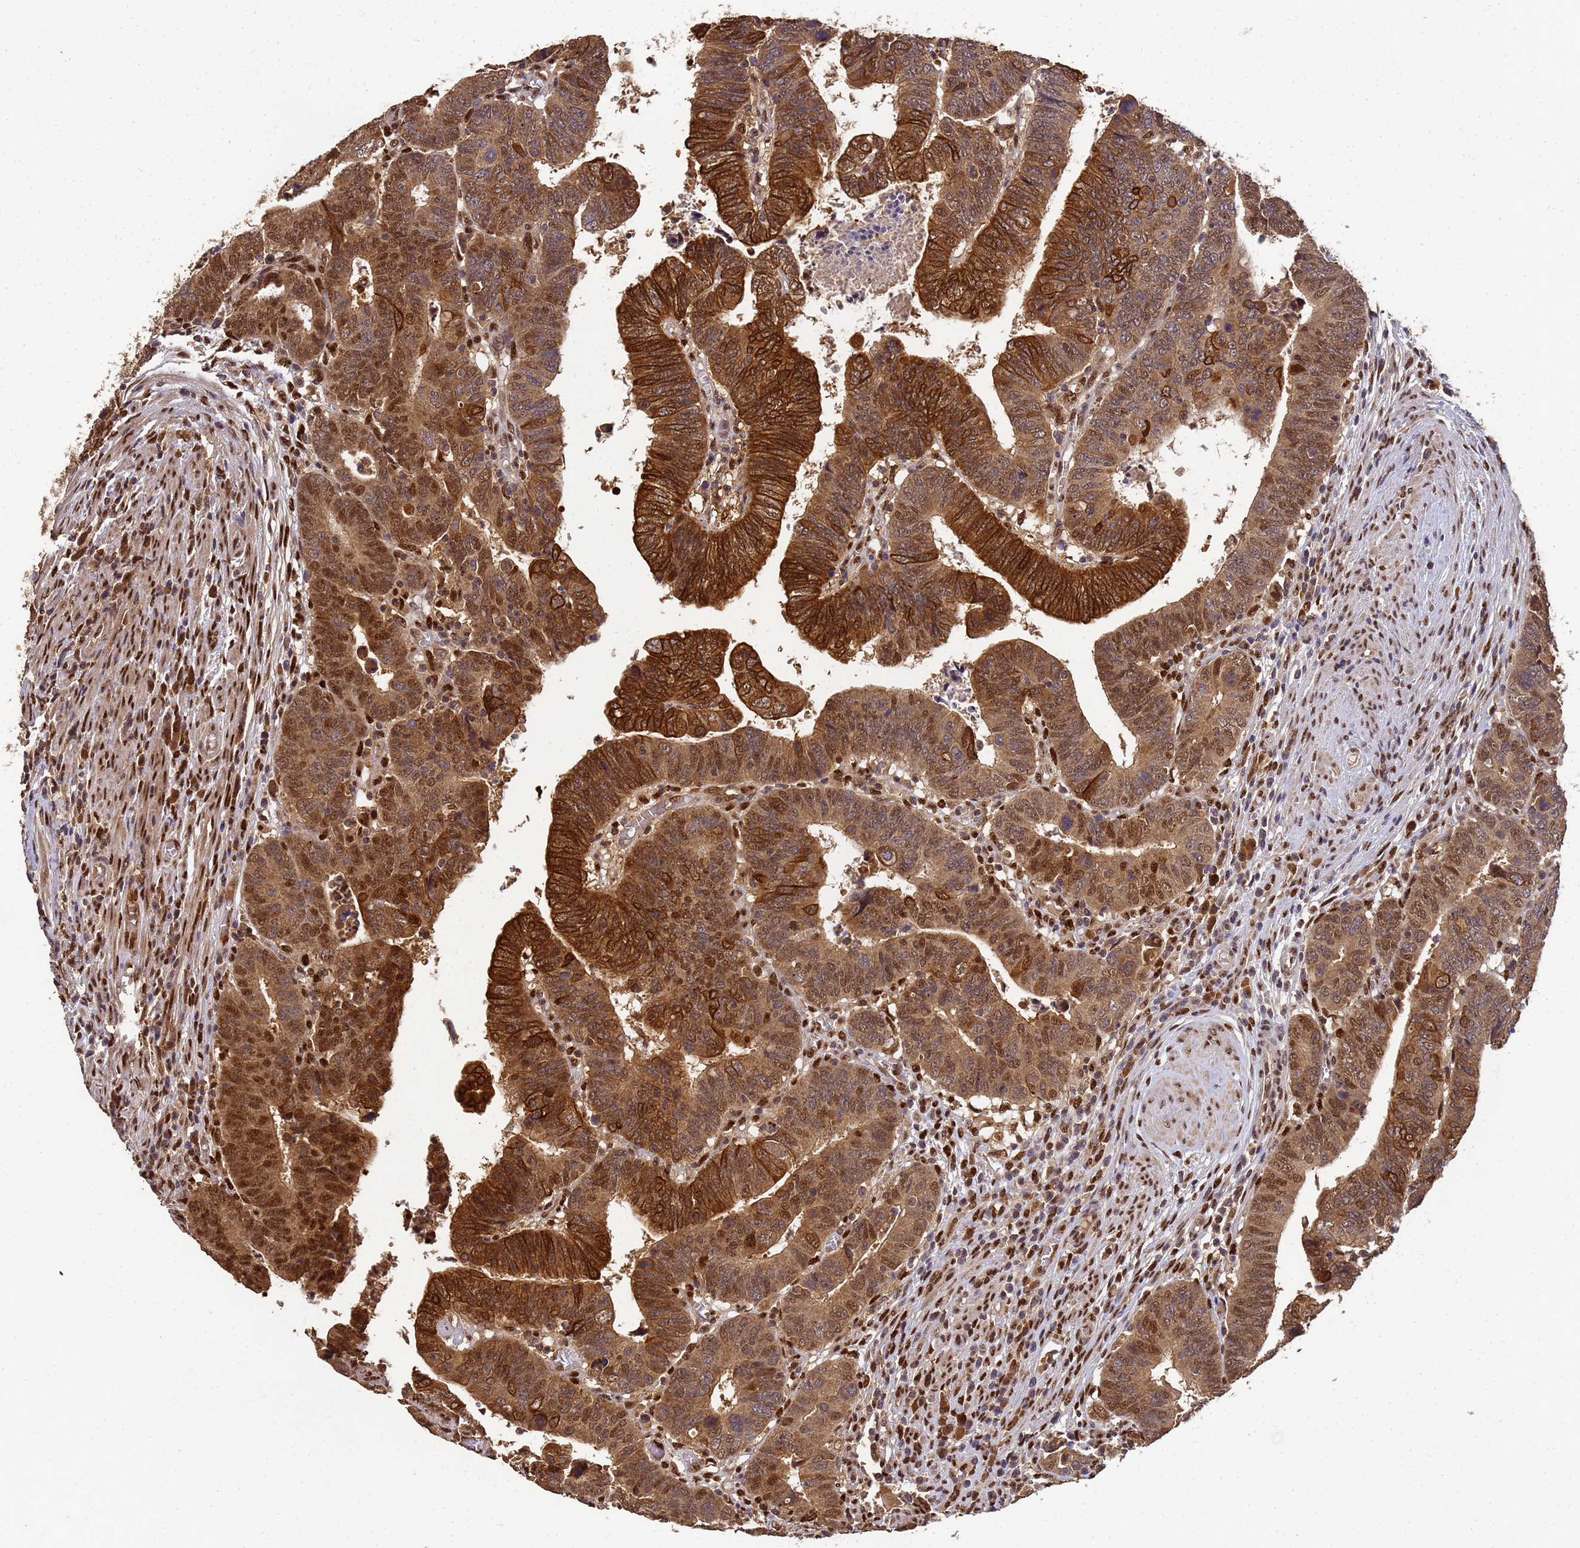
{"staining": {"intensity": "strong", "quantity": ">75%", "location": "cytoplasmic/membranous,nuclear"}, "tissue": "colorectal cancer", "cell_type": "Tumor cells", "image_type": "cancer", "snomed": [{"axis": "morphology", "description": "Normal tissue, NOS"}, {"axis": "morphology", "description": "Adenocarcinoma, NOS"}, {"axis": "topography", "description": "Rectum"}], "caption": "Brown immunohistochemical staining in human adenocarcinoma (colorectal) exhibits strong cytoplasmic/membranous and nuclear staining in about >75% of tumor cells.", "gene": "SECISBP2", "patient": {"sex": "female", "age": 65}}